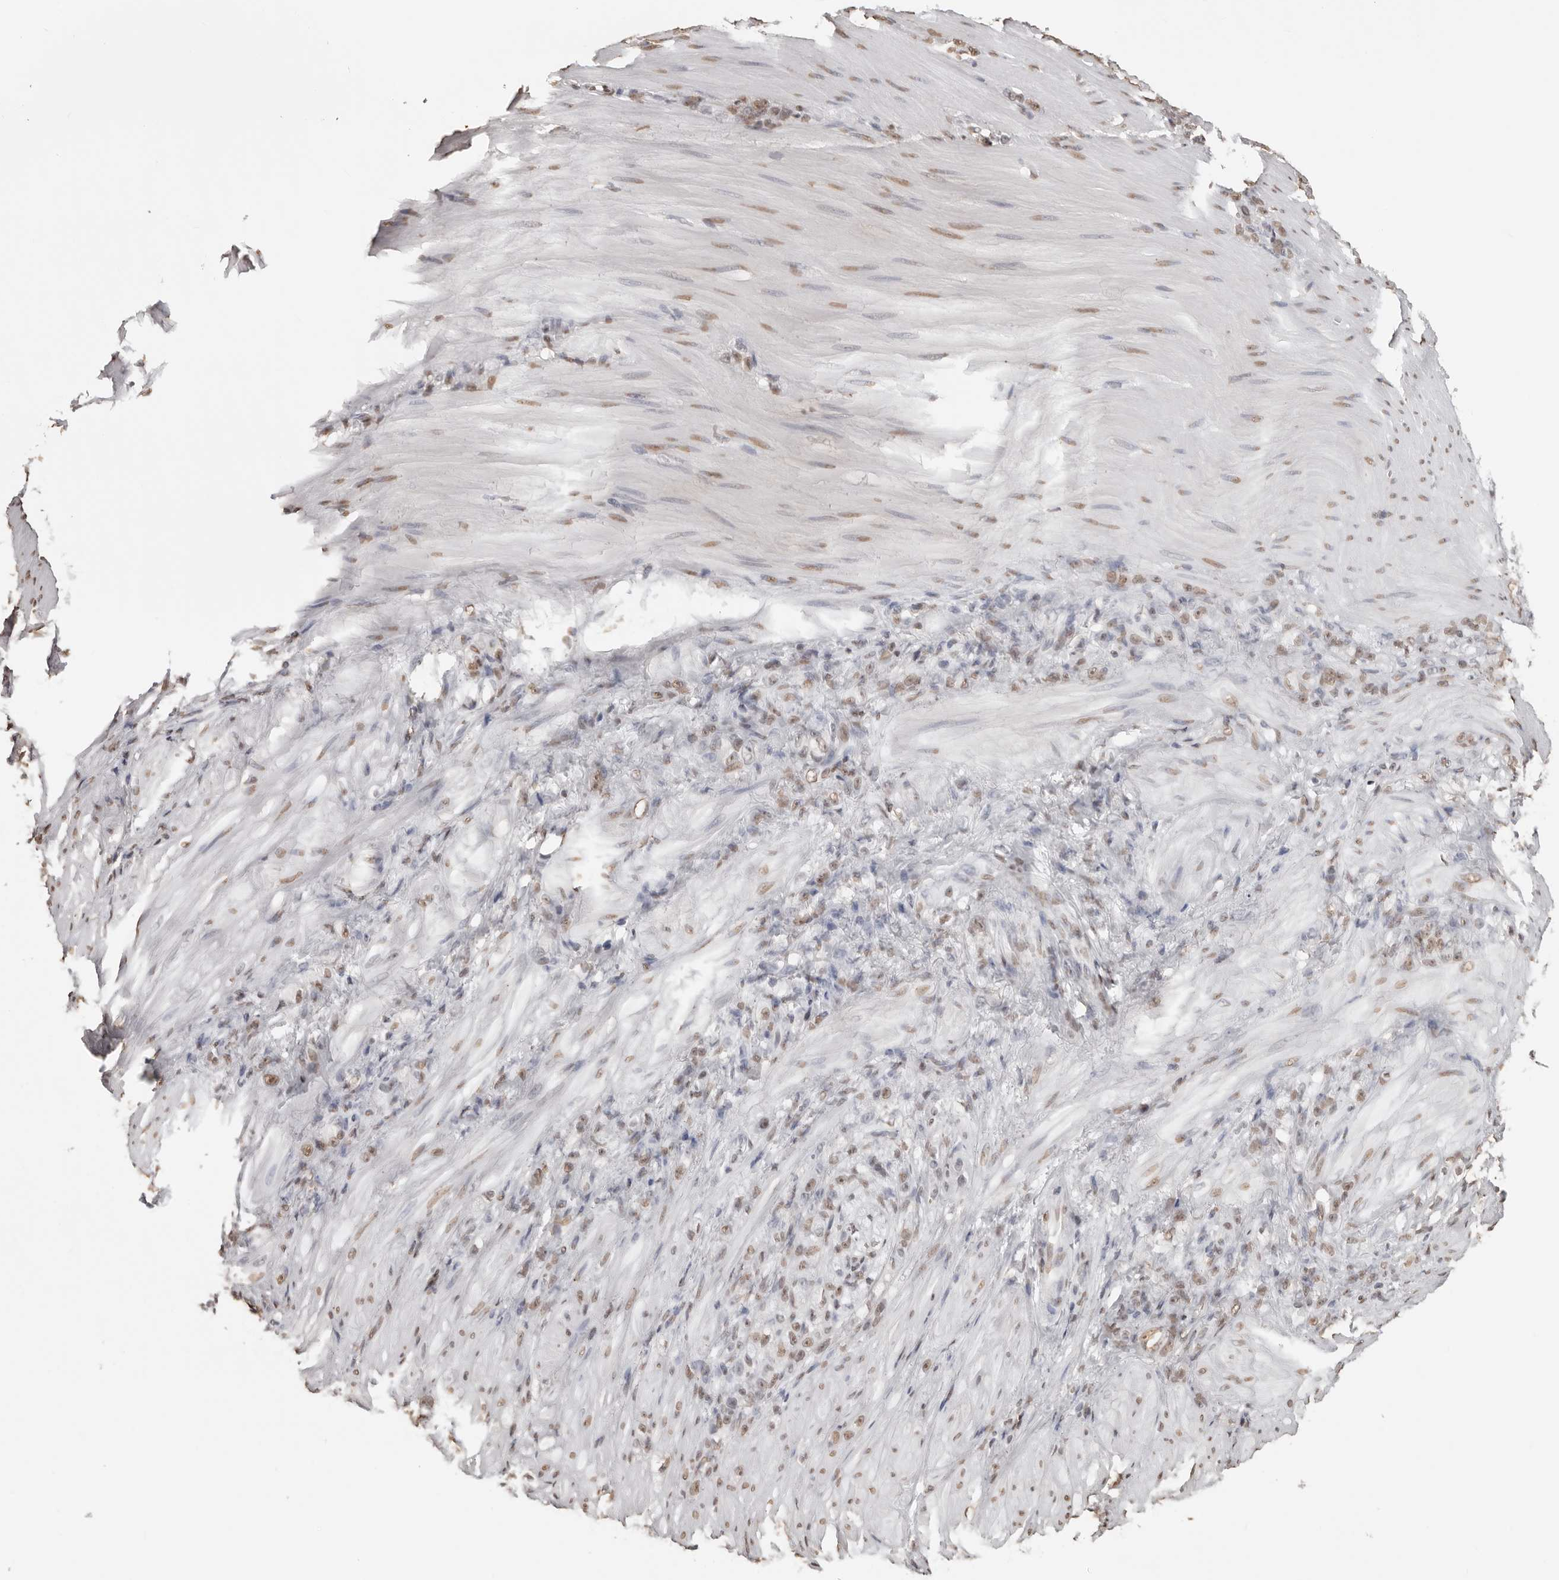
{"staining": {"intensity": "moderate", "quantity": ">75%", "location": "nuclear"}, "tissue": "stomach cancer", "cell_type": "Tumor cells", "image_type": "cancer", "snomed": [{"axis": "morphology", "description": "Normal tissue, NOS"}, {"axis": "morphology", "description": "Adenocarcinoma, NOS"}, {"axis": "topography", "description": "Stomach"}], "caption": "Moderate nuclear expression for a protein is seen in about >75% of tumor cells of stomach cancer (adenocarcinoma) using immunohistochemistry.", "gene": "OLIG3", "patient": {"sex": "male", "age": 82}}